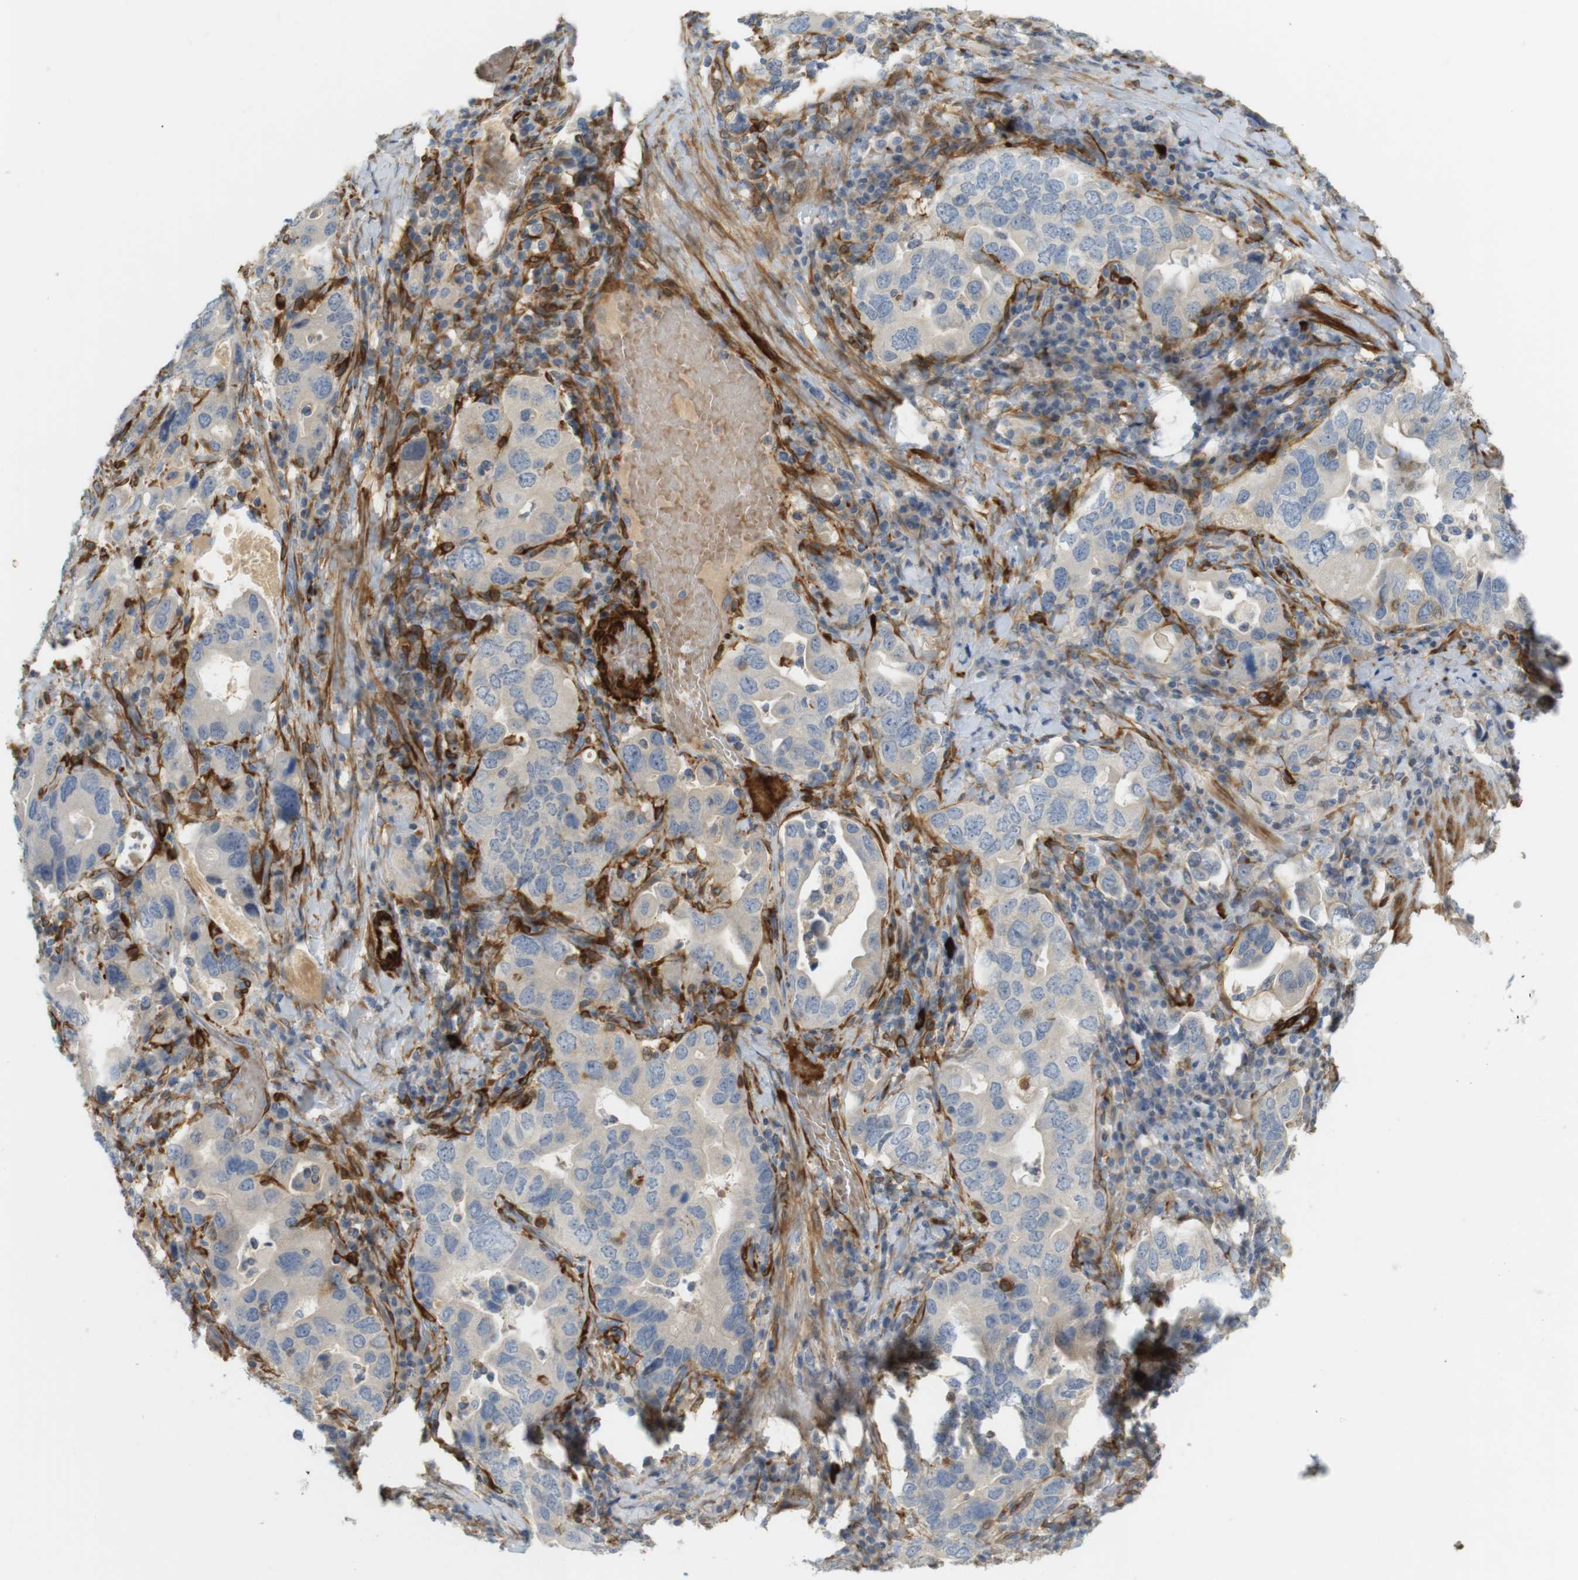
{"staining": {"intensity": "weak", "quantity": "<25%", "location": "cytoplasmic/membranous"}, "tissue": "stomach cancer", "cell_type": "Tumor cells", "image_type": "cancer", "snomed": [{"axis": "morphology", "description": "Adenocarcinoma, NOS"}, {"axis": "topography", "description": "Stomach, upper"}], "caption": "This is an immunohistochemistry (IHC) histopathology image of stomach cancer (adenocarcinoma). There is no staining in tumor cells.", "gene": "PDE3A", "patient": {"sex": "male", "age": 62}}